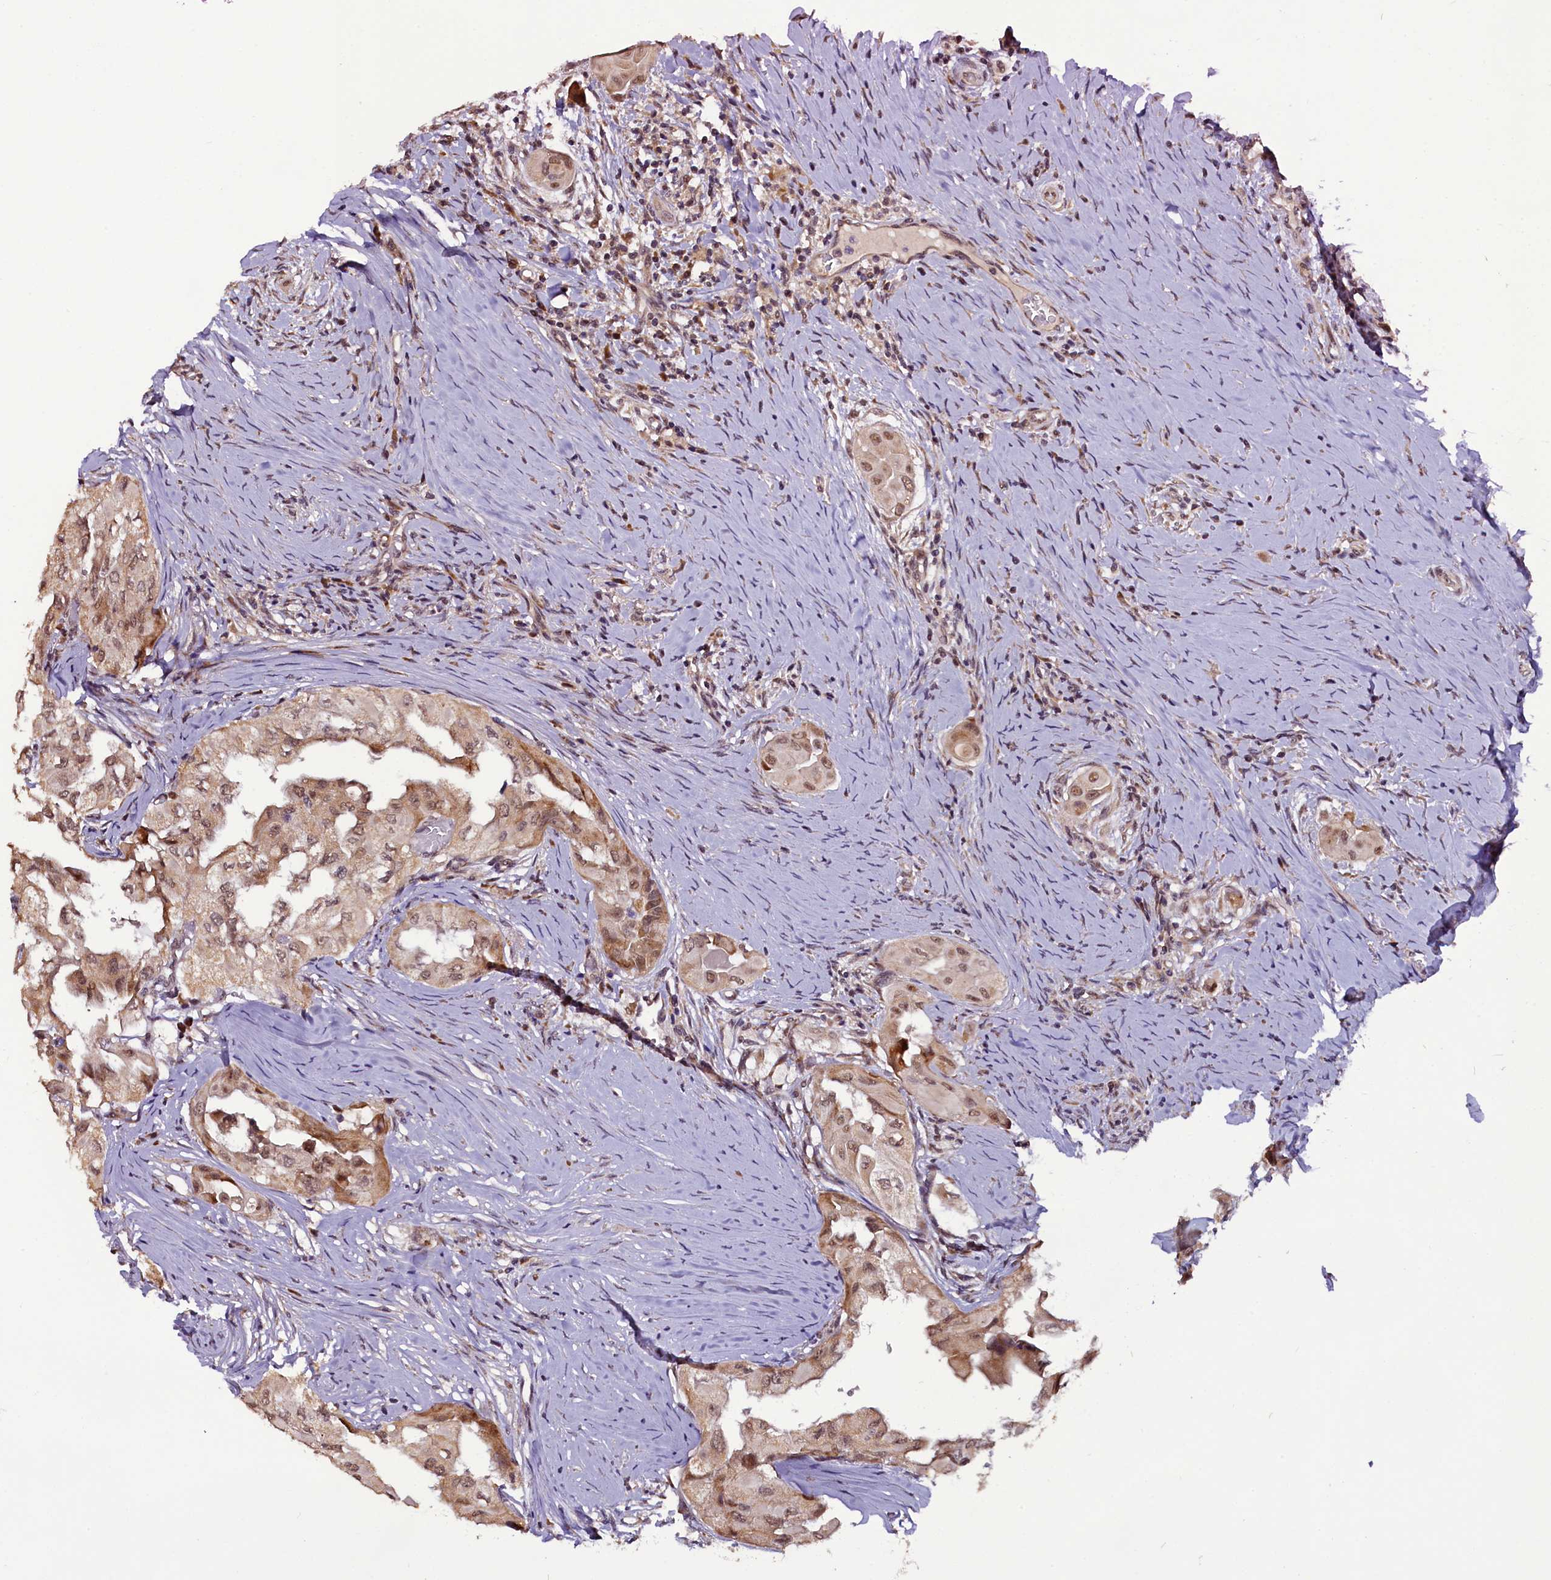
{"staining": {"intensity": "weak", "quantity": ">75%", "location": "cytoplasmic/membranous,nuclear"}, "tissue": "thyroid cancer", "cell_type": "Tumor cells", "image_type": "cancer", "snomed": [{"axis": "morphology", "description": "Papillary adenocarcinoma, NOS"}, {"axis": "topography", "description": "Thyroid gland"}], "caption": "Immunohistochemical staining of thyroid papillary adenocarcinoma demonstrates low levels of weak cytoplasmic/membranous and nuclear expression in approximately >75% of tumor cells.", "gene": "RPUSD2", "patient": {"sex": "female", "age": 59}}